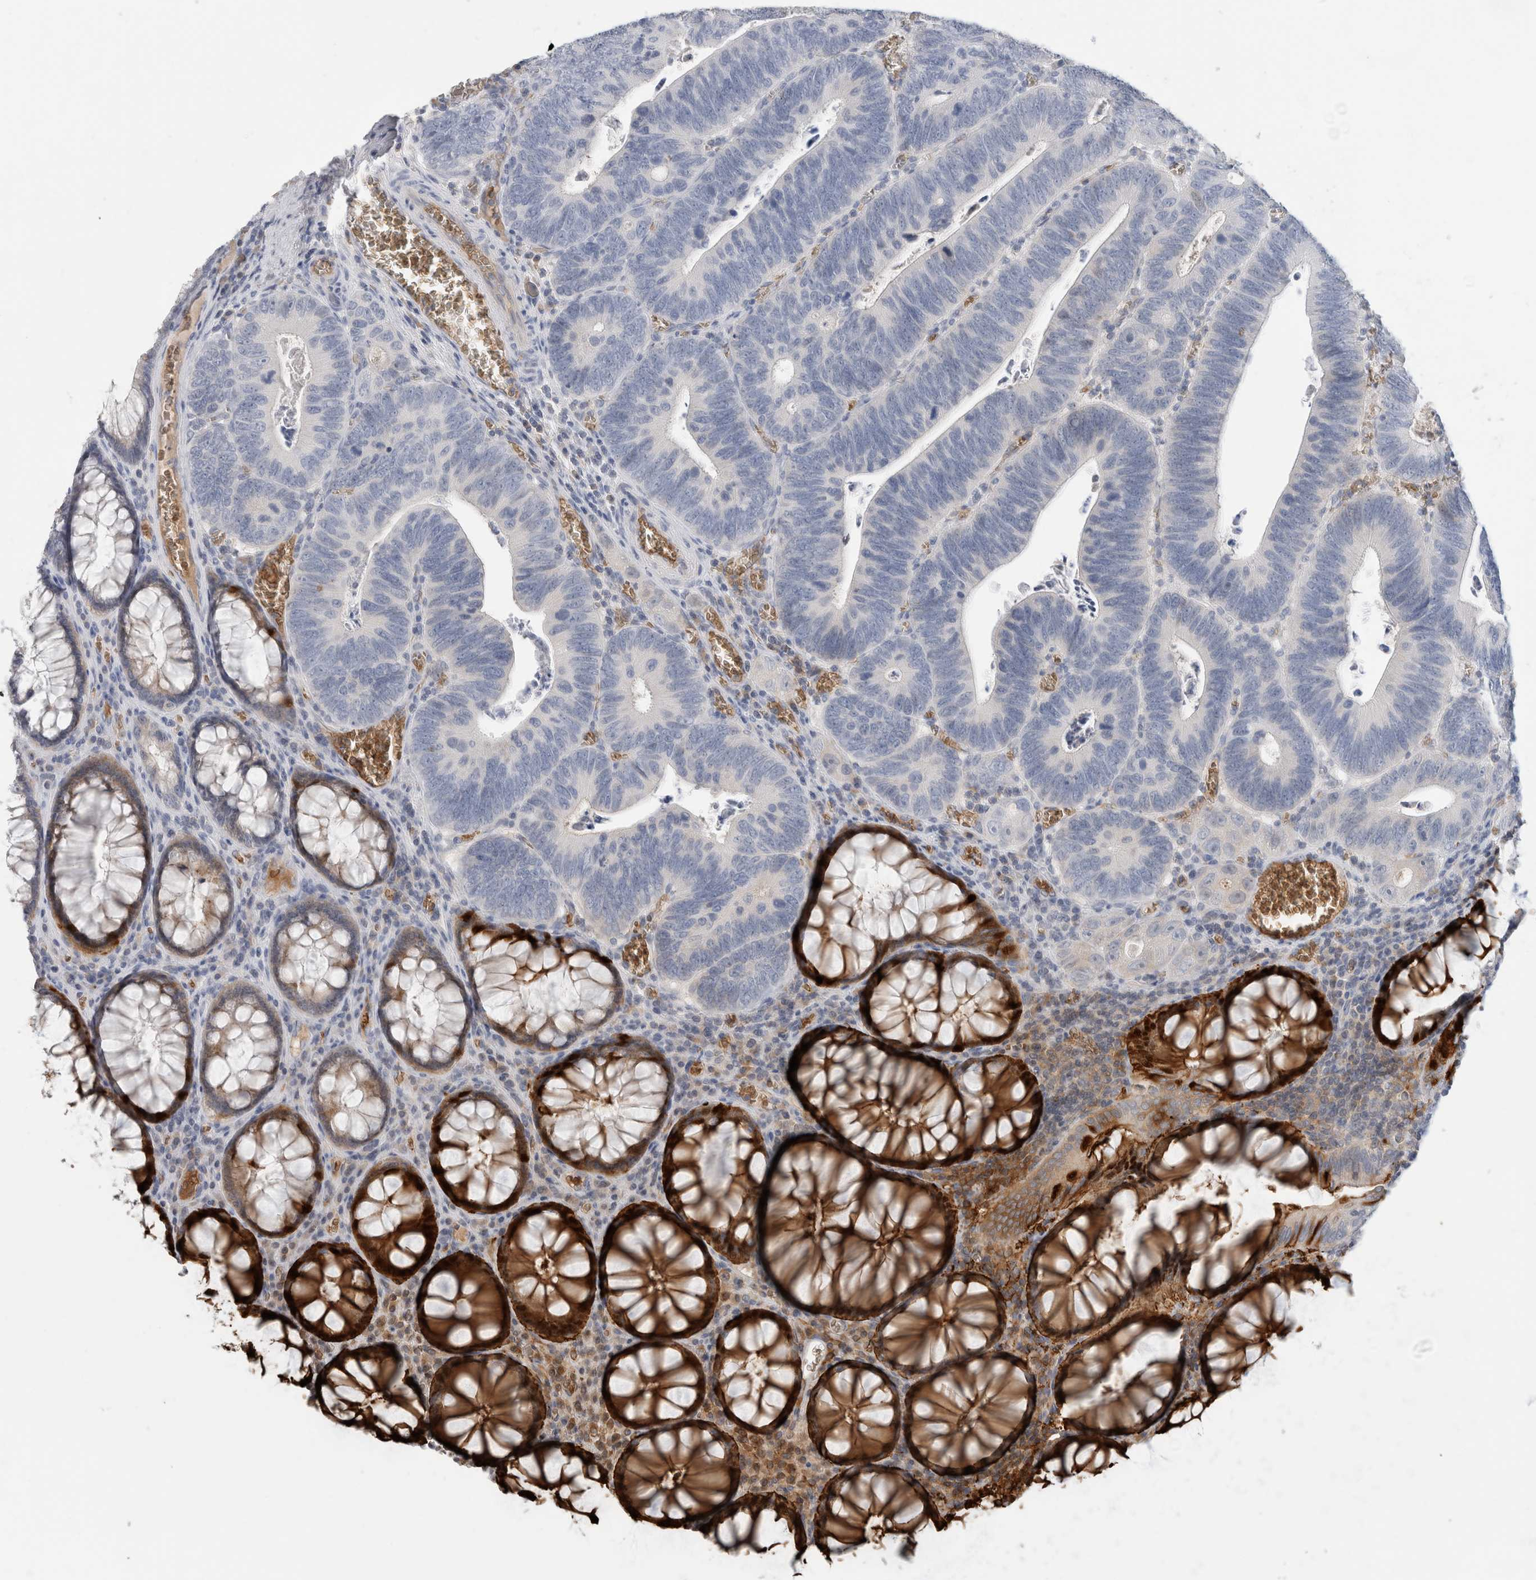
{"staining": {"intensity": "negative", "quantity": "none", "location": "none"}, "tissue": "colorectal cancer", "cell_type": "Tumor cells", "image_type": "cancer", "snomed": [{"axis": "morphology", "description": "Inflammation, NOS"}, {"axis": "morphology", "description": "Adenocarcinoma, NOS"}, {"axis": "topography", "description": "Colon"}], "caption": "Immunohistochemistry (IHC) of adenocarcinoma (colorectal) reveals no positivity in tumor cells.", "gene": "CA1", "patient": {"sex": "male", "age": 72}}